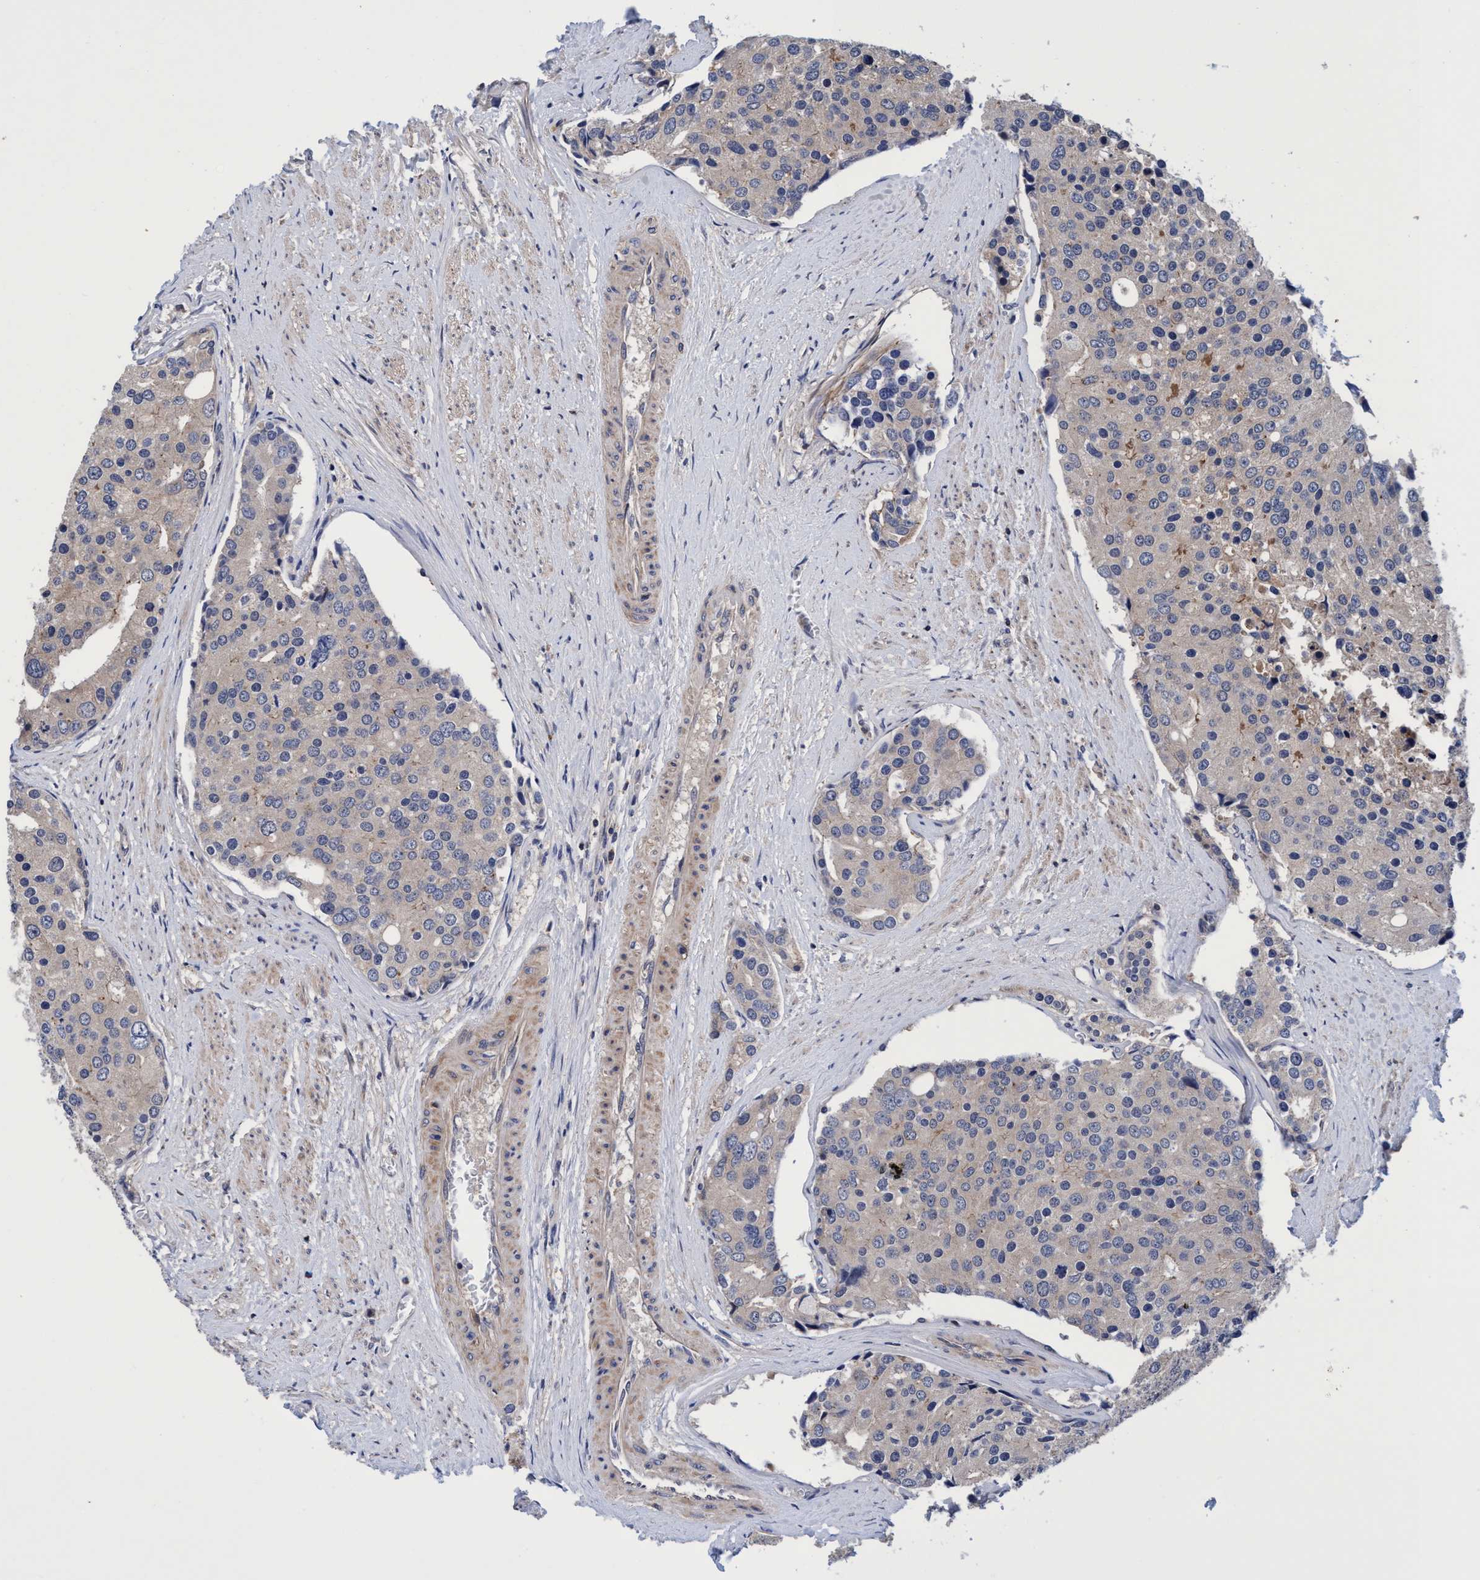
{"staining": {"intensity": "negative", "quantity": "none", "location": "none"}, "tissue": "prostate cancer", "cell_type": "Tumor cells", "image_type": "cancer", "snomed": [{"axis": "morphology", "description": "Adenocarcinoma, High grade"}, {"axis": "topography", "description": "Prostate"}], "caption": "This micrograph is of prostate cancer (high-grade adenocarcinoma) stained with immunohistochemistry to label a protein in brown with the nuclei are counter-stained blue. There is no positivity in tumor cells.", "gene": "CALCOCO2", "patient": {"sex": "male", "age": 50}}